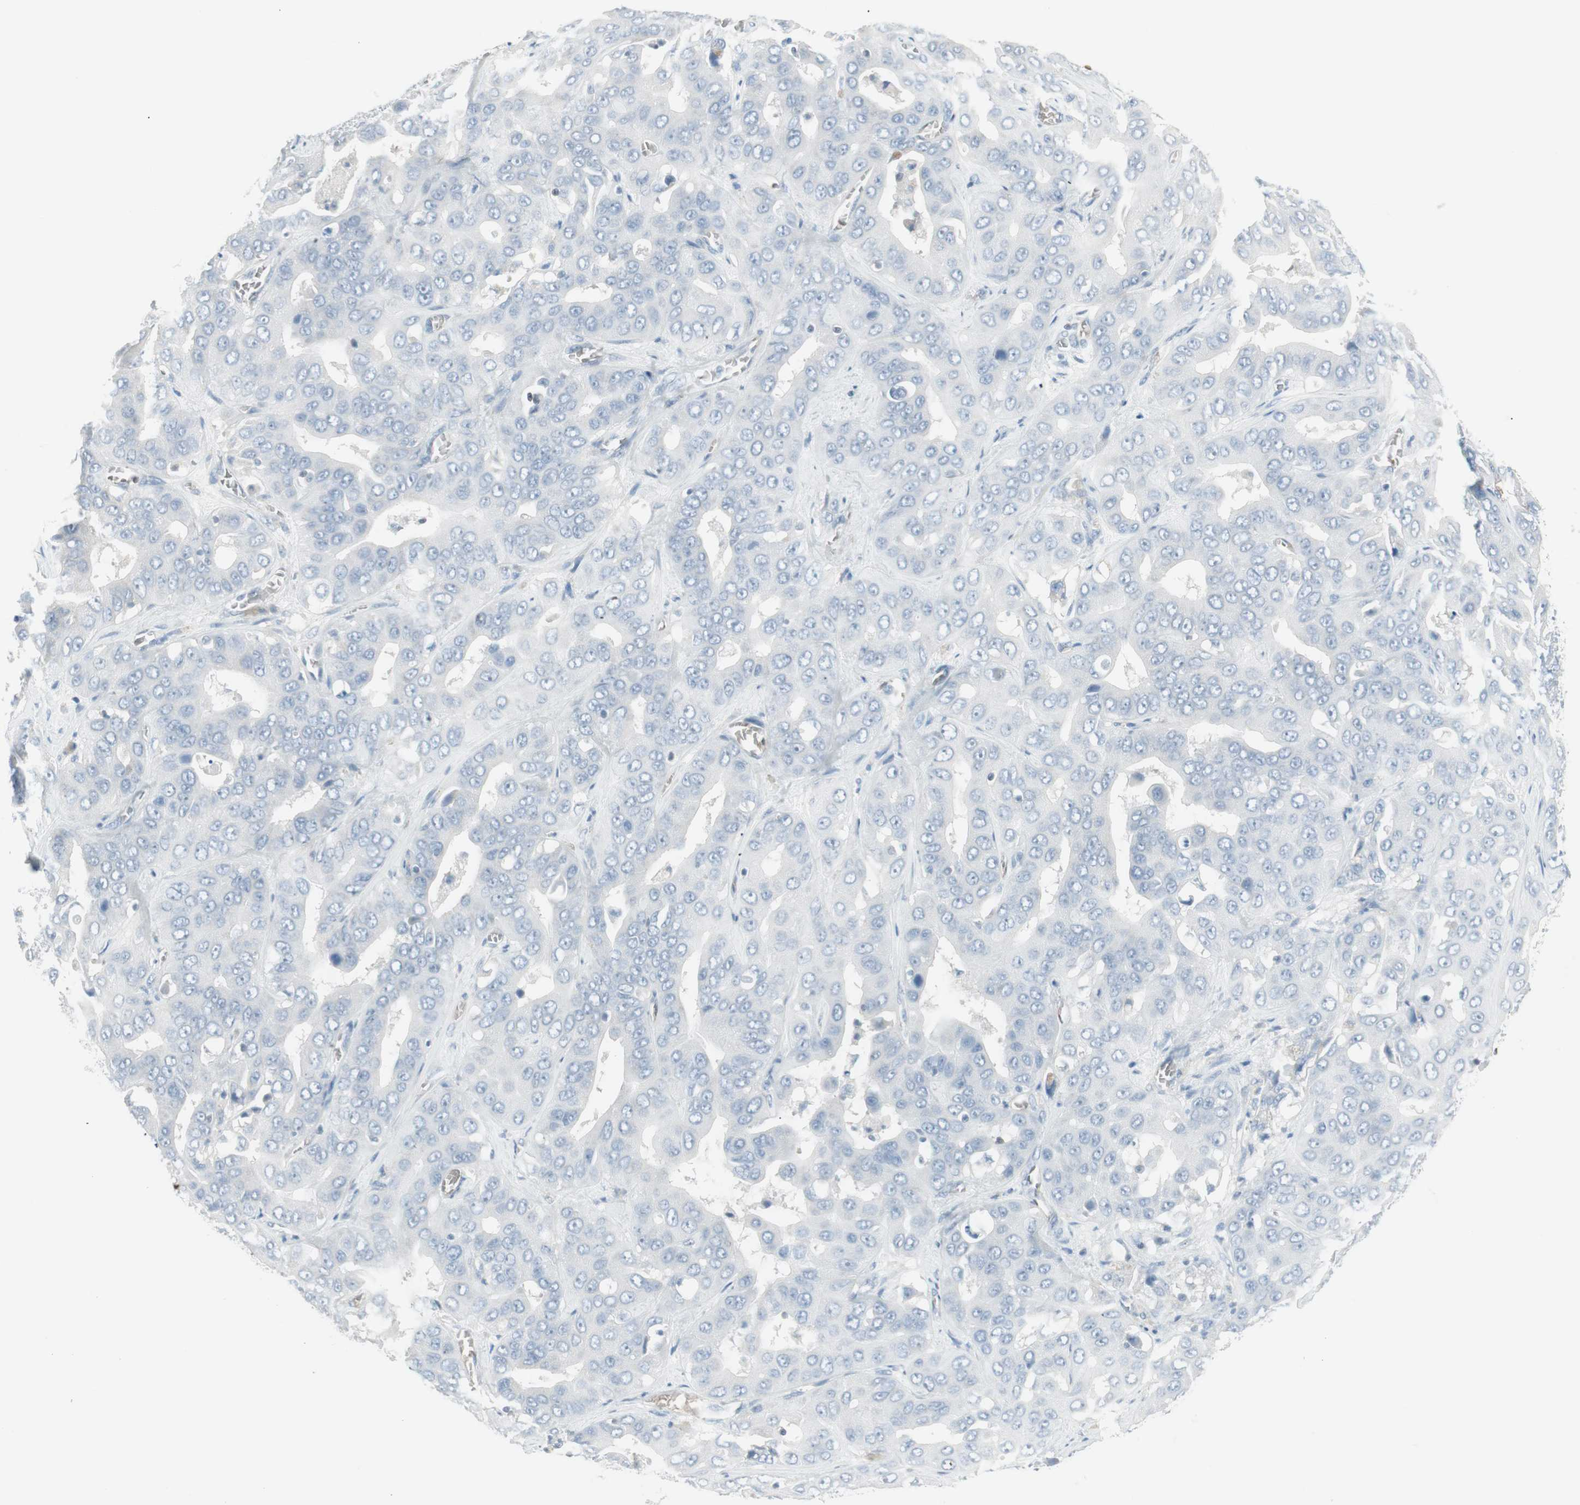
{"staining": {"intensity": "negative", "quantity": "none", "location": "none"}, "tissue": "liver cancer", "cell_type": "Tumor cells", "image_type": "cancer", "snomed": [{"axis": "morphology", "description": "Cholangiocarcinoma"}, {"axis": "topography", "description": "Liver"}], "caption": "A micrograph of cholangiocarcinoma (liver) stained for a protein reveals no brown staining in tumor cells. (Stains: DAB (3,3'-diaminobenzidine) IHC with hematoxylin counter stain, Microscopy: brightfield microscopy at high magnification).", "gene": "MAP4K1", "patient": {"sex": "female", "age": 52}}